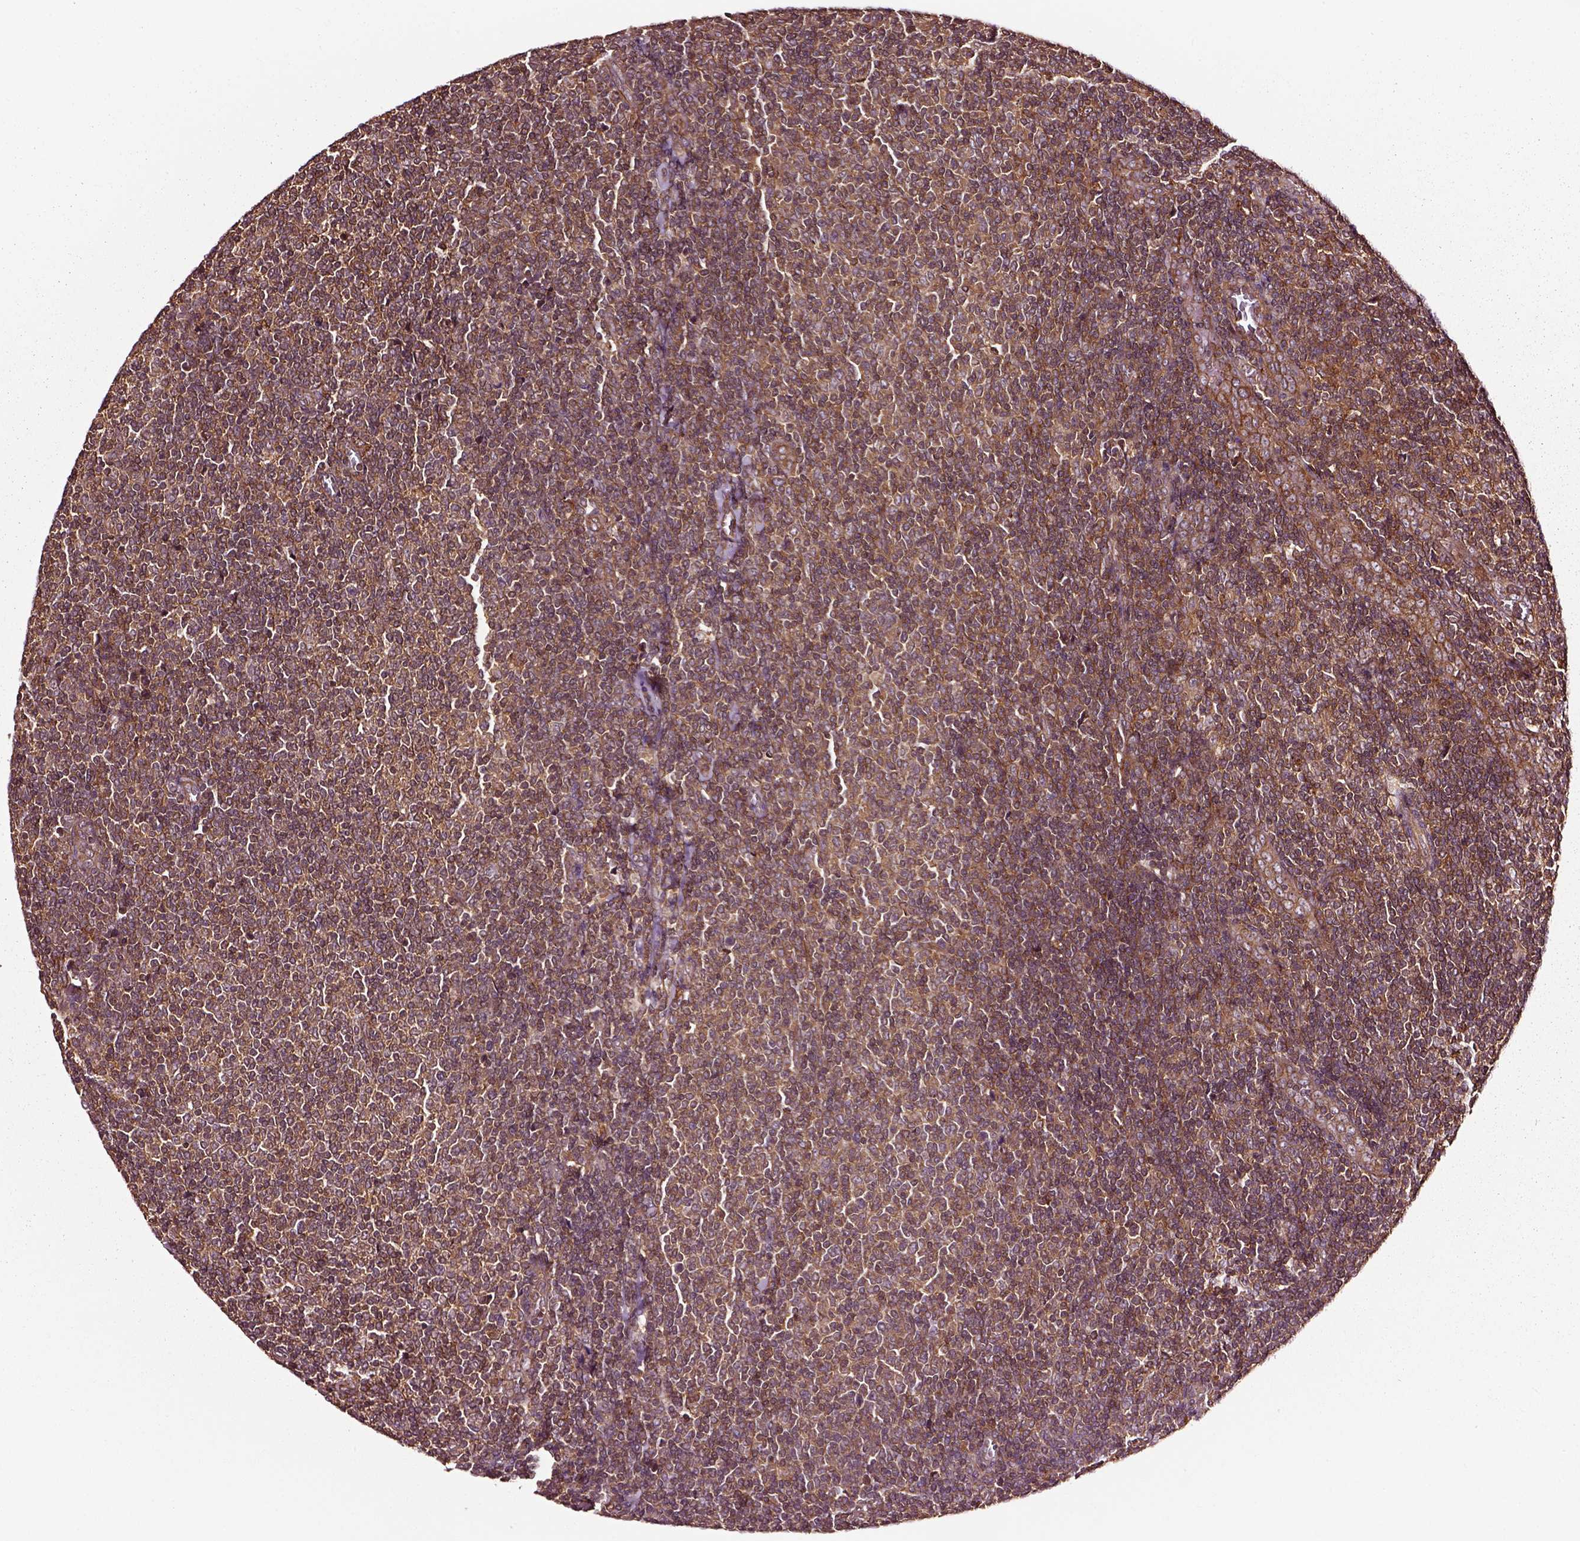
{"staining": {"intensity": "strong", "quantity": ">75%", "location": "cytoplasmic/membranous"}, "tissue": "lymphoma", "cell_type": "Tumor cells", "image_type": "cancer", "snomed": [{"axis": "morphology", "description": "Malignant lymphoma, non-Hodgkin's type, Low grade"}, {"axis": "topography", "description": "Lymph node"}], "caption": "Immunohistochemistry micrograph of neoplastic tissue: human malignant lymphoma, non-Hodgkin's type (low-grade) stained using immunohistochemistry (IHC) shows high levels of strong protein expression localized specifically in the cytoplasmic/membranous of tumor cells, appearing as a cytoplasmic/membranous brown color.", "gene": "RASSF5", "patient": {"sex": "male", "age": 52}}